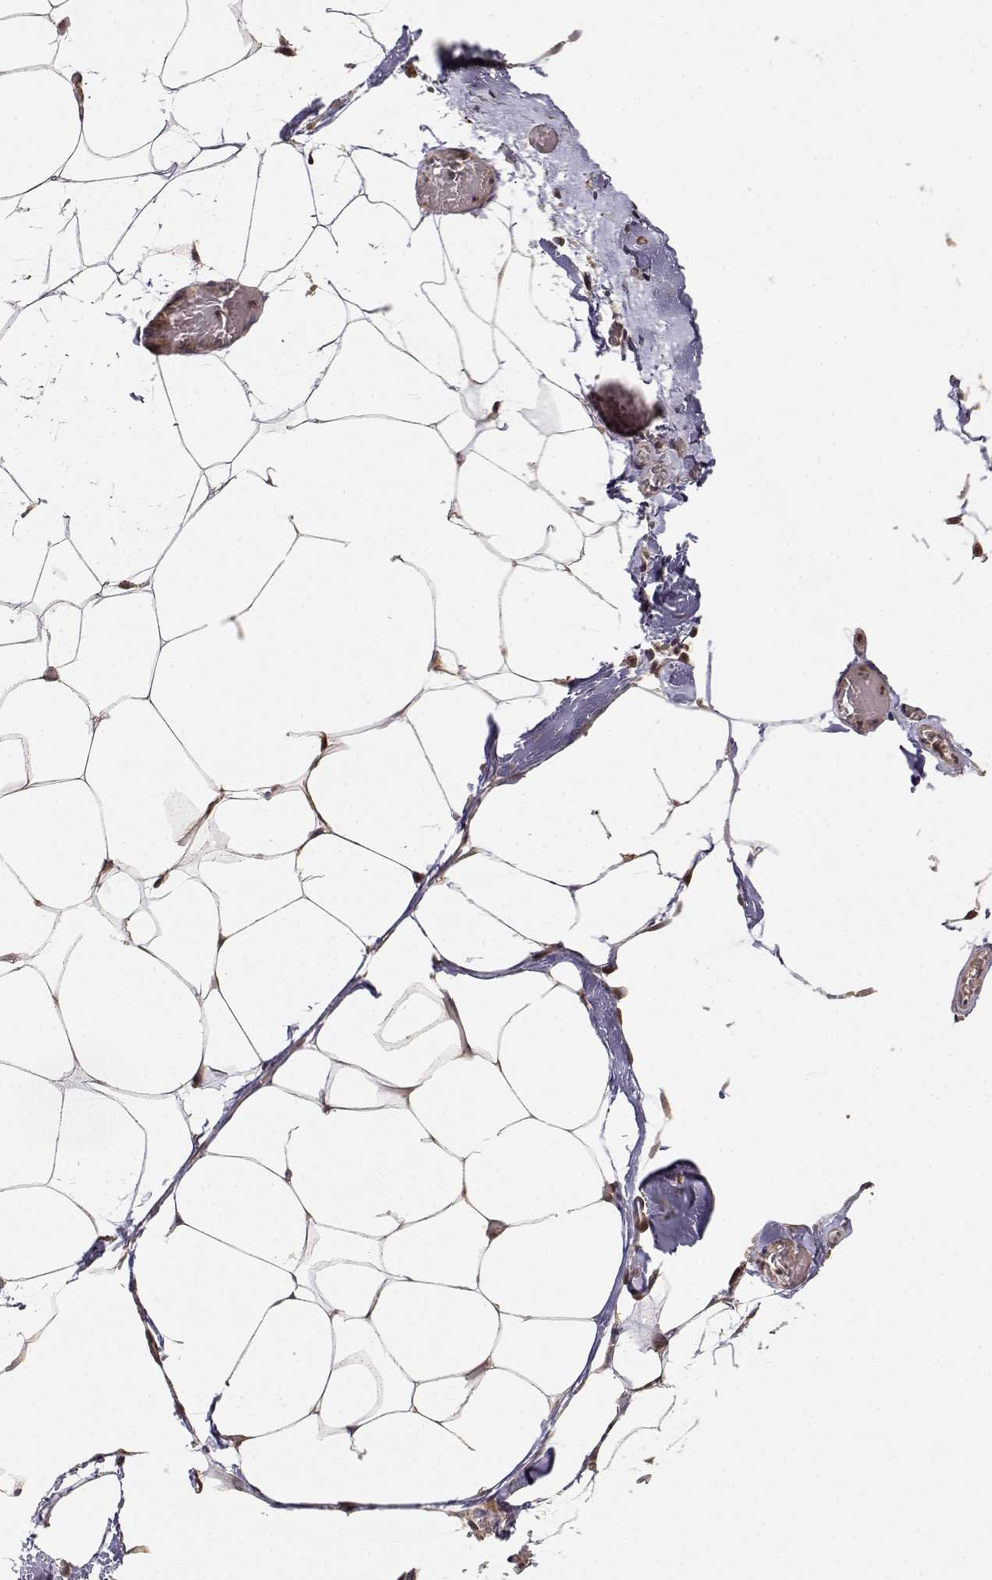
{"staining": {"intensity": "weak", "quantity": ">75%", "location": "cytoplasmic/membranous"}, "tissue": "adipose tissue", "cell_type": "Adipocytes", "image_type": "normal", "snomed": [{"axis": "morphology", "description": "Normal tissue, NOS"}, {"axis": "topography", "description": "Adipose tissue"}], "caption": "IHC of unremarkable adipose tissue displays low levels of weak cytoplasmic/membranous staining in about >75% of adipocytes.", "gene": "PICK1", "patient": {"sex": "male", "age": 57}}